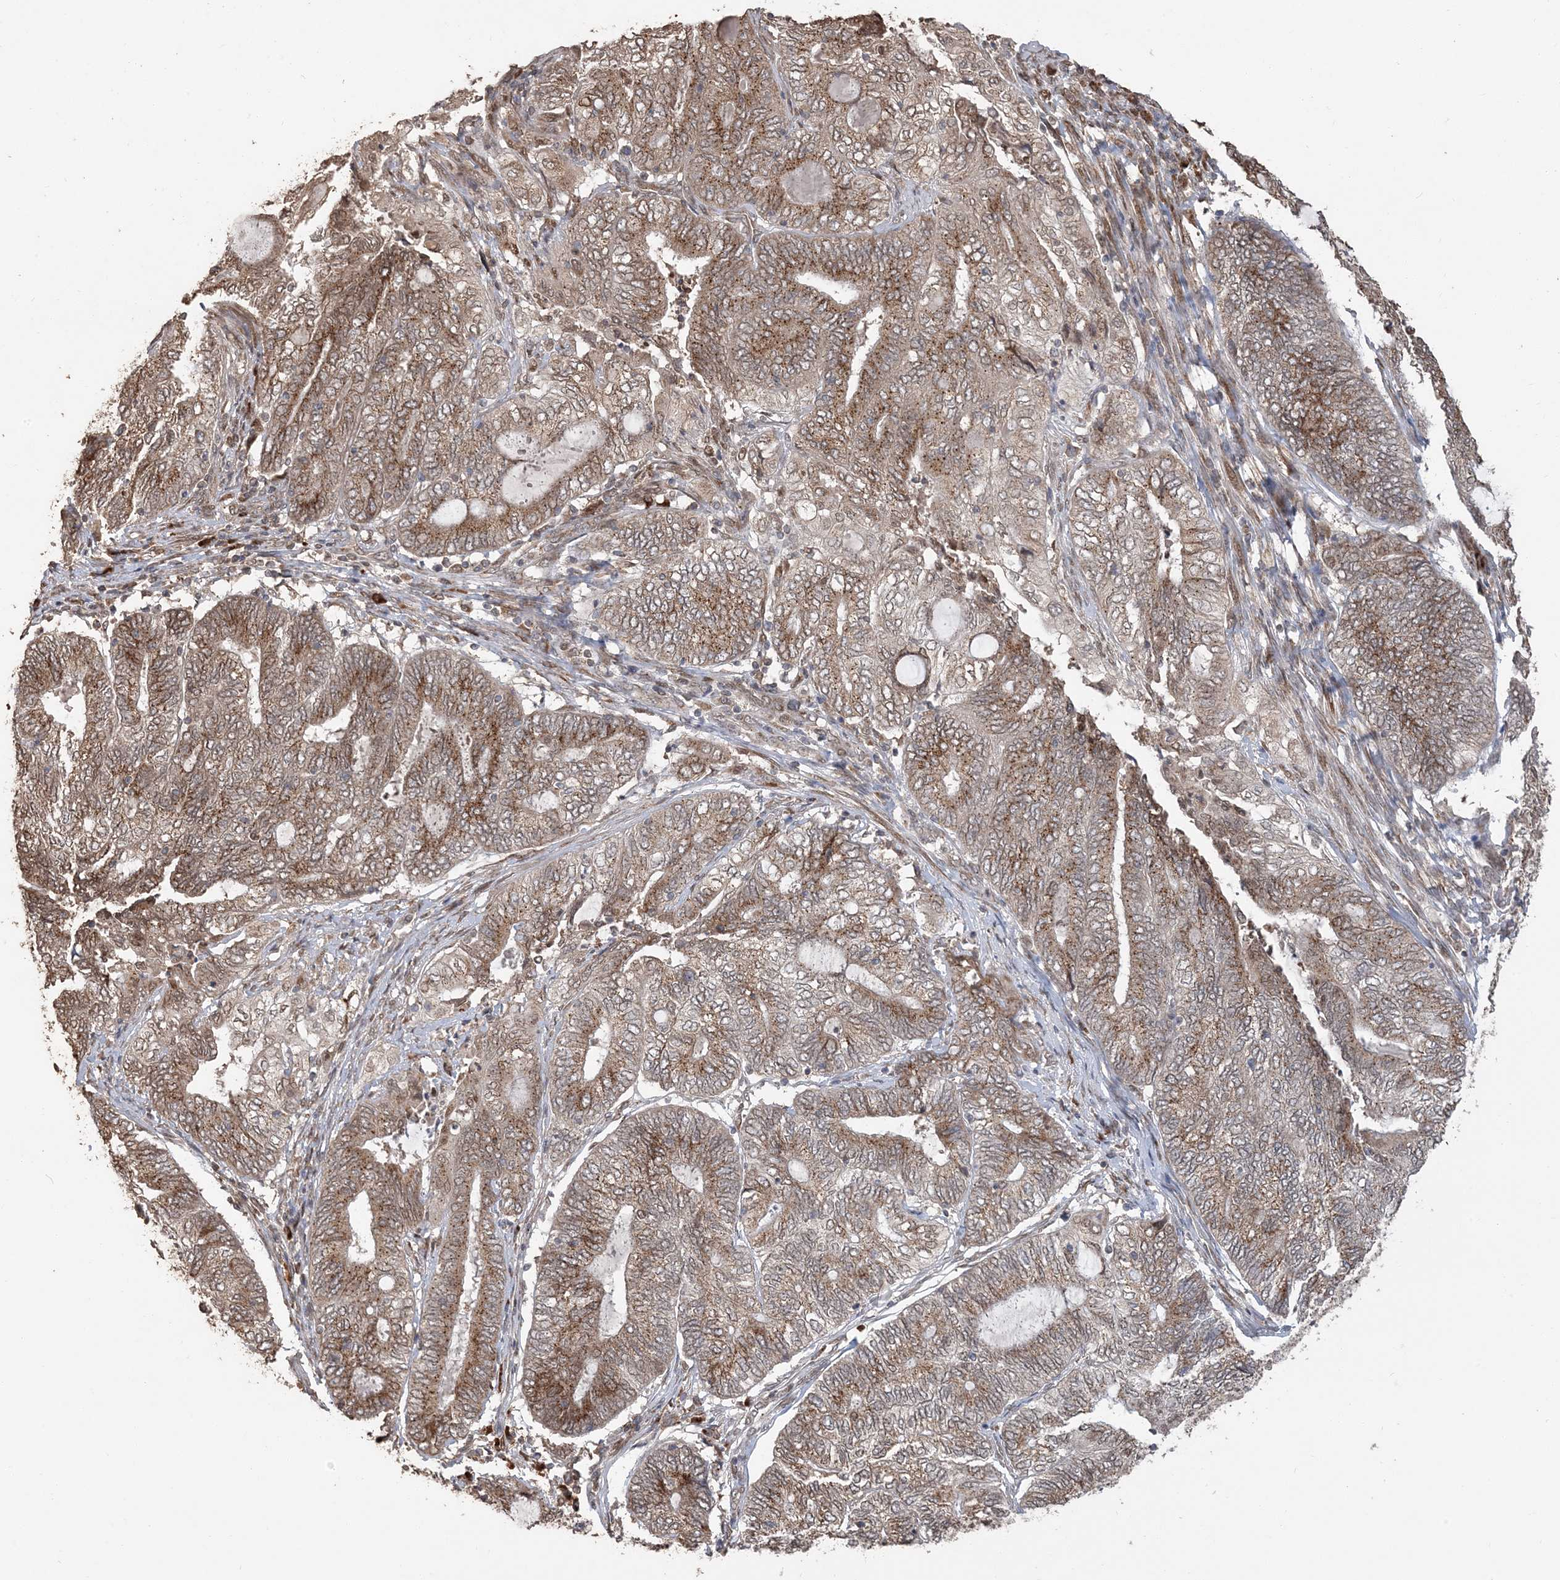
{"staining": {"intensity": "moderate", "quantity": ">75%", "location": "cytoplasmic/membranous"}, "tissue": "endometrial cancer", "cell_type": "Tumor cells", "image_type": "cancer", "snomed": [{"axis": "morphology", "description": "Adenocarcinoma, NOS"}, {"axis": "topography", "description": "Uterus"}, {"axis": "topography", "description": "Endometrium"}], "caption": "The image displays immunohistochemical staining of endometrial adenocarcinoma. There is moderate cytoplasmic/membranous expression is identified in about >75% of tumor cells.", "gene": "RER1", "patient": {"sex": "female", "age": 70}}